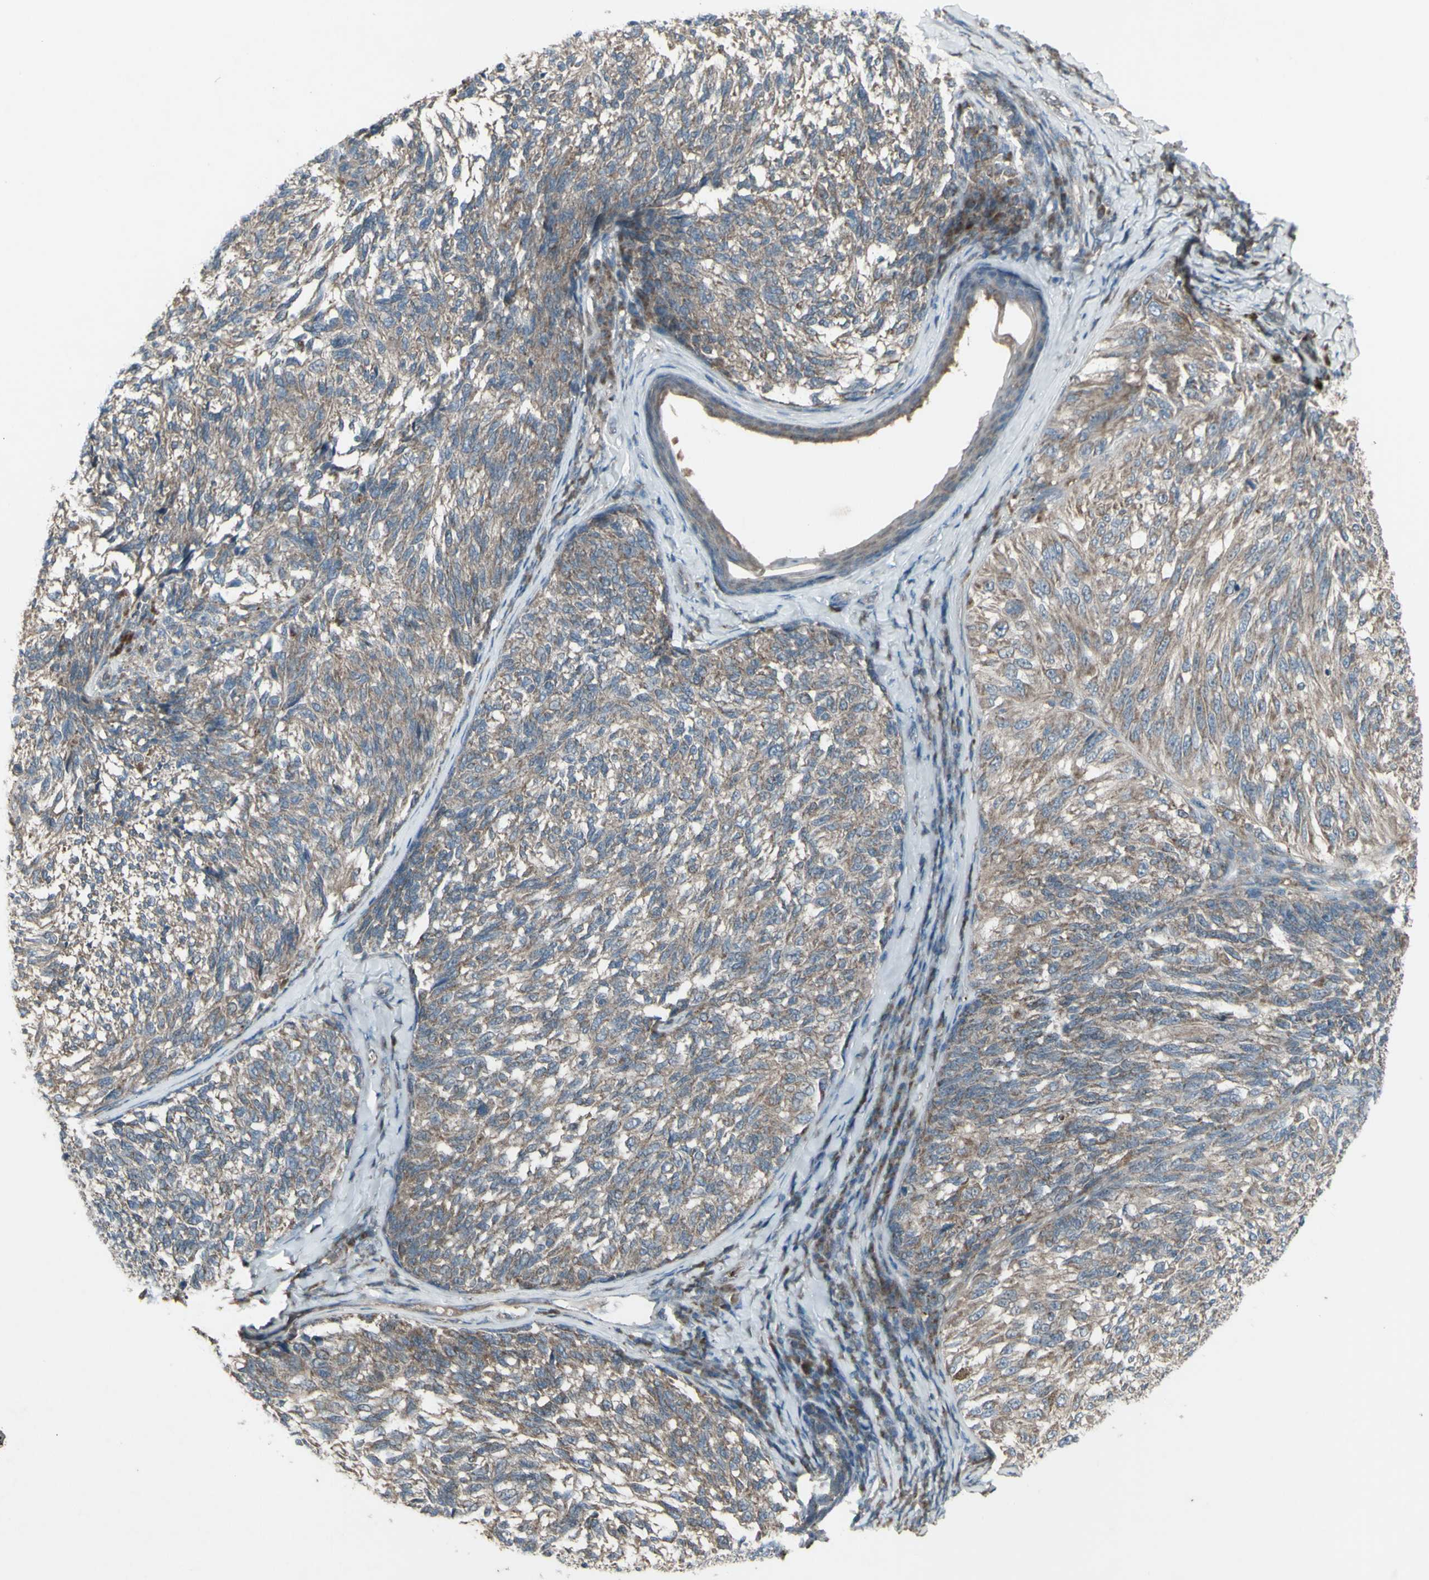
{"staining": {"intensity": "moderate", "quantity": "25%-75%", "location": "cytoplasmic/membranous"}, "tissue": "melanoma", "cell_type": "Tumor cells", "image_type": "cancer", "snomed": [{"axis": "morphology", "description": "Malignant melanoma, NOS"}, {"axis": "topography", "description": "Skin"}], "caption": "The immunohistochemical stain highlights moderate cytoplasmic/membranous staining in tumor cells of melanoma tissue.", "gene": "SHC1", "patient": {"sex": "female", "age": 73}}